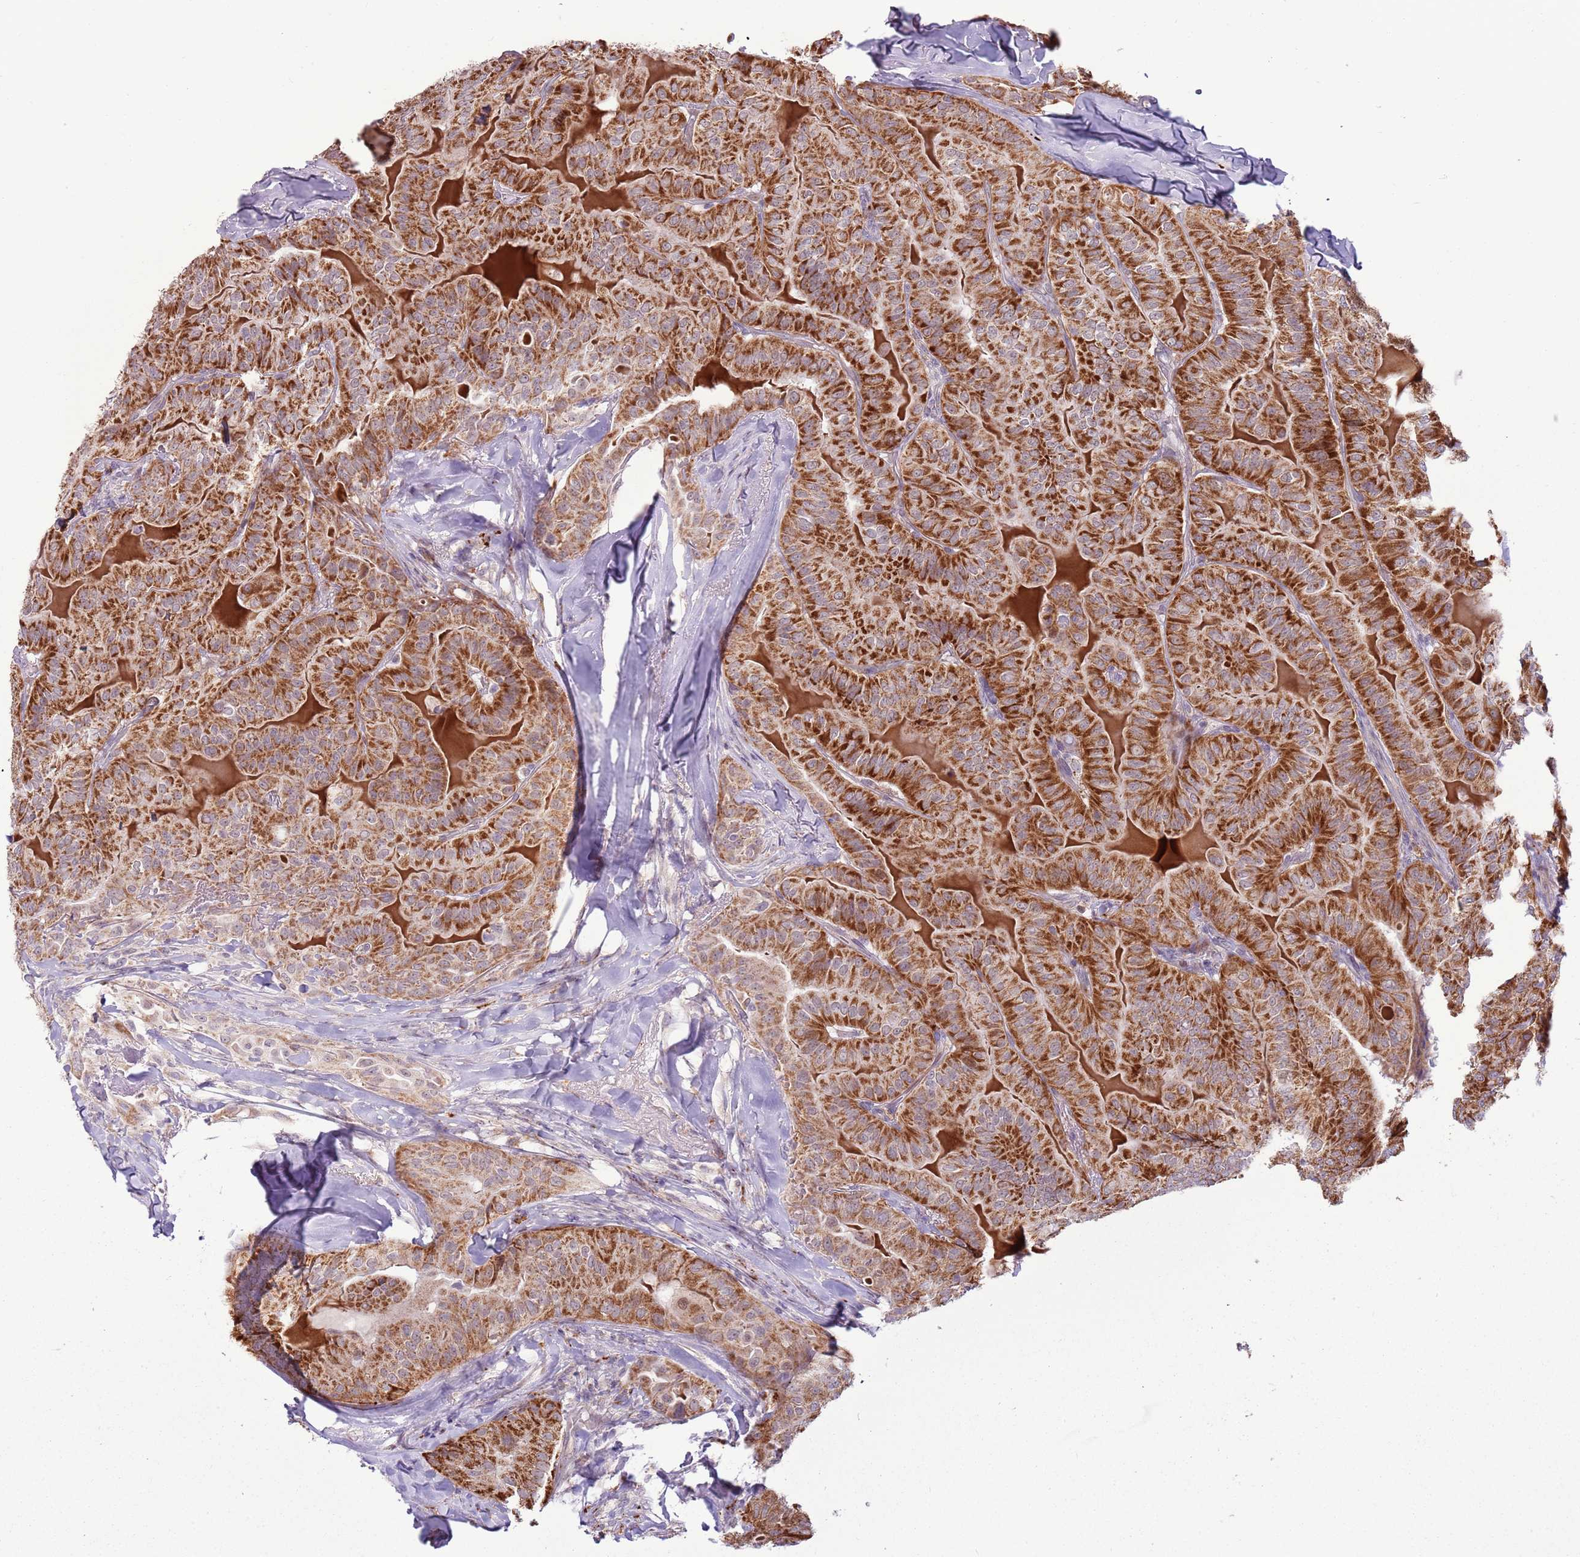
{"staining": {"intensity": "strong", "quantity": ">75%", "location": "cytoplasmic/membranous"}, "tissue": "thyroid cancer", "cell_type": "Tumor cells", "image_type": "cancer", "snomed": [{"axis": "morphology", "description": "Papillary adenocarcinoma, NOS"}, {"axis": "topography", "description": "Thyroid gland"}], "caption": "IHC of thyroid papillary adenocarcinoma shows high levels of strong cytoplasmic/membranous staining in approximately >75% of tumor cells. The staining is performed using DAB brown chromogen to label protein expression. The nuclei are counter-stained blue using hematoxylin.", "gene": "MLLT11", "patient": {"sex": "female", "age": 68}}